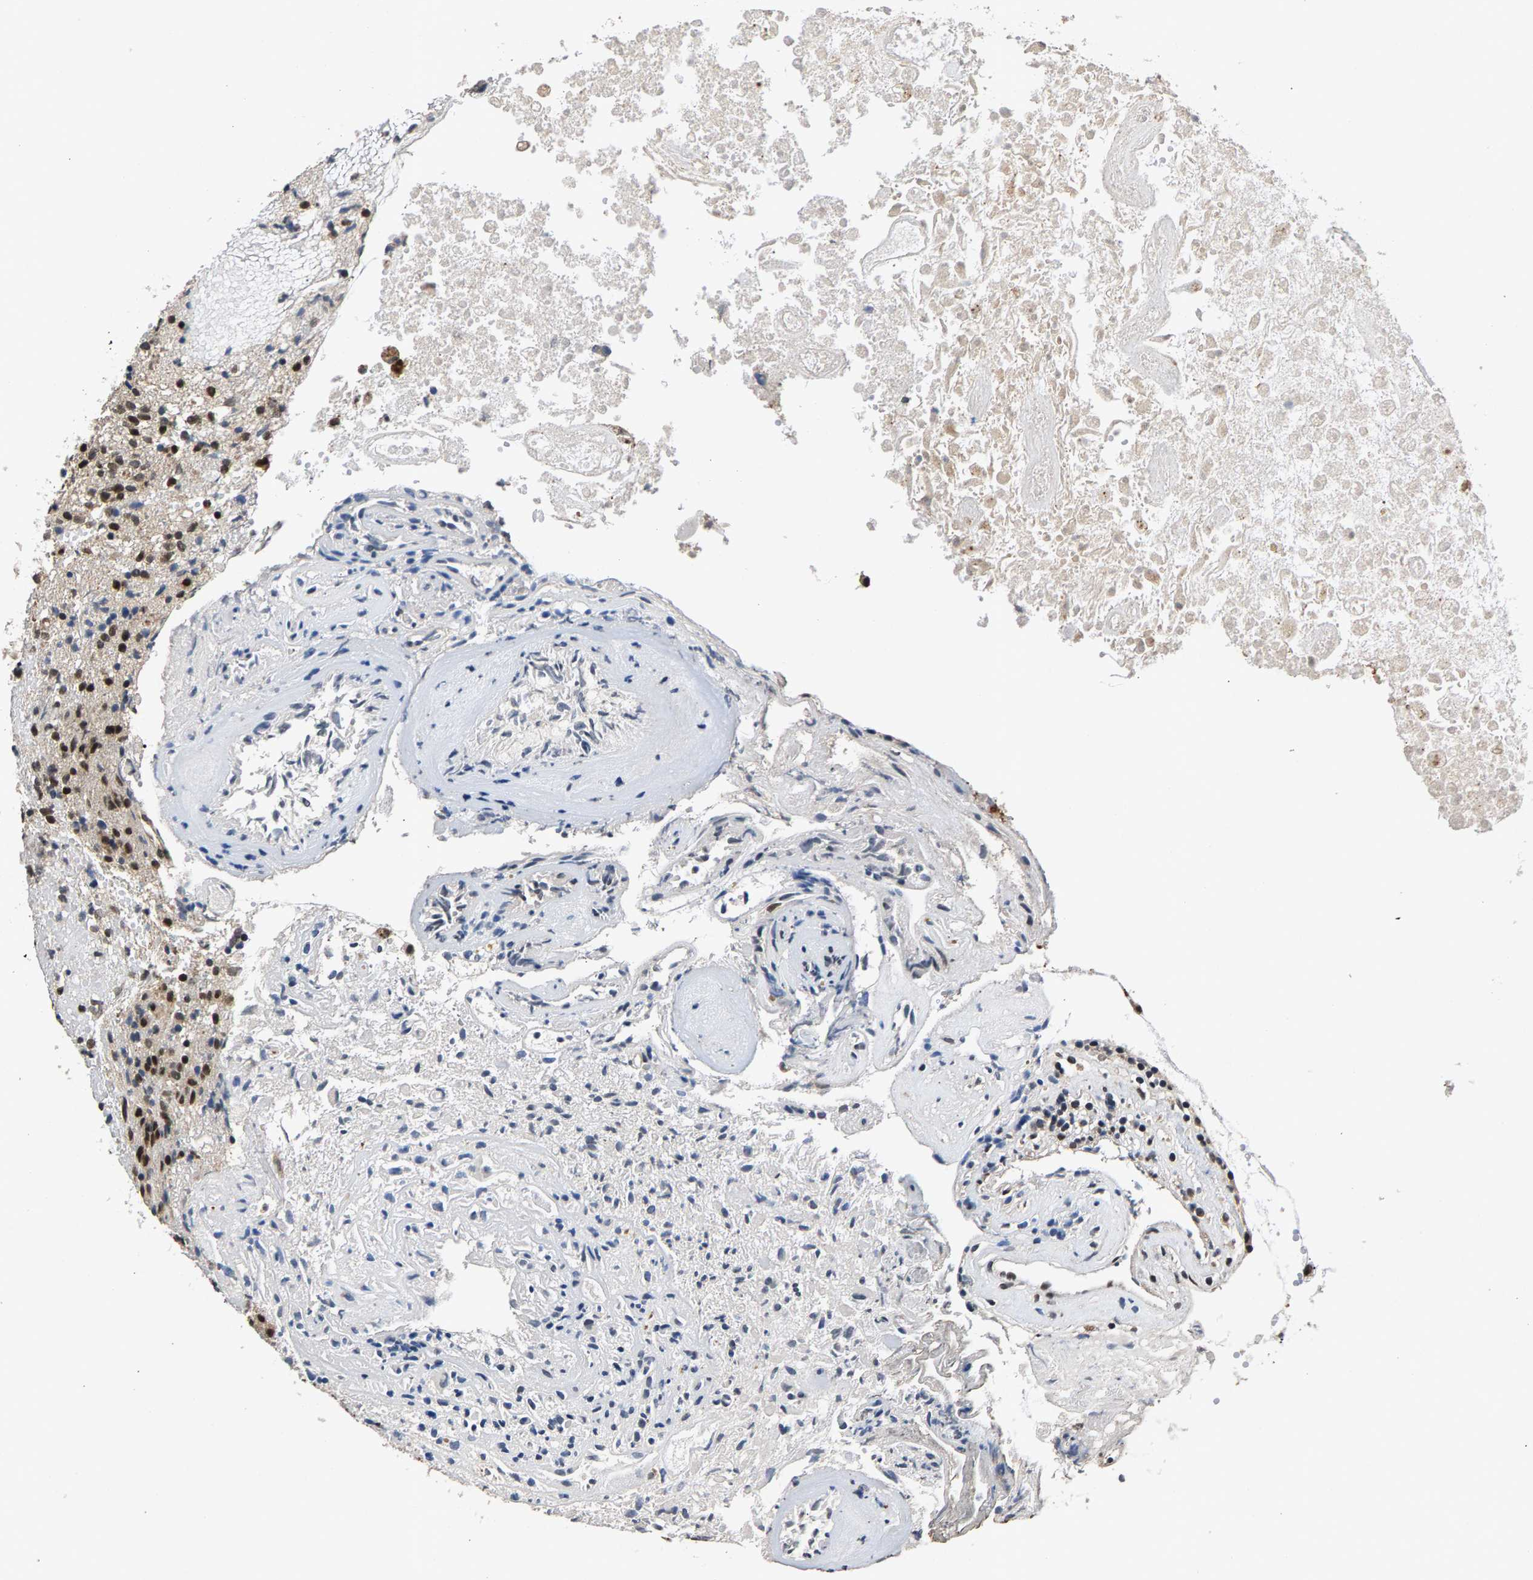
{"staining": {"intensity": "strong", "quantity": "<25%", "location": "nuclear"}, "tissue": "glioma", "cell_type": "Tumor cells", "image_type": "cancer", "snomed": [{"axis": "morphology", "description": "Glioma, malignant, High grade"}, {"axis": "topography", "description": "Brain"}], "caption": "Strong nuclear protein positivity is appreciated in approximately <25% of tumor cells in malignant glioma (high-grade). (Stains: DAB in brown, nuclei in blue, Microscopy: brightfield microscopy at high magnification).", "gene": "RBM33", "patient": {"sex": "female", "age": 59}}